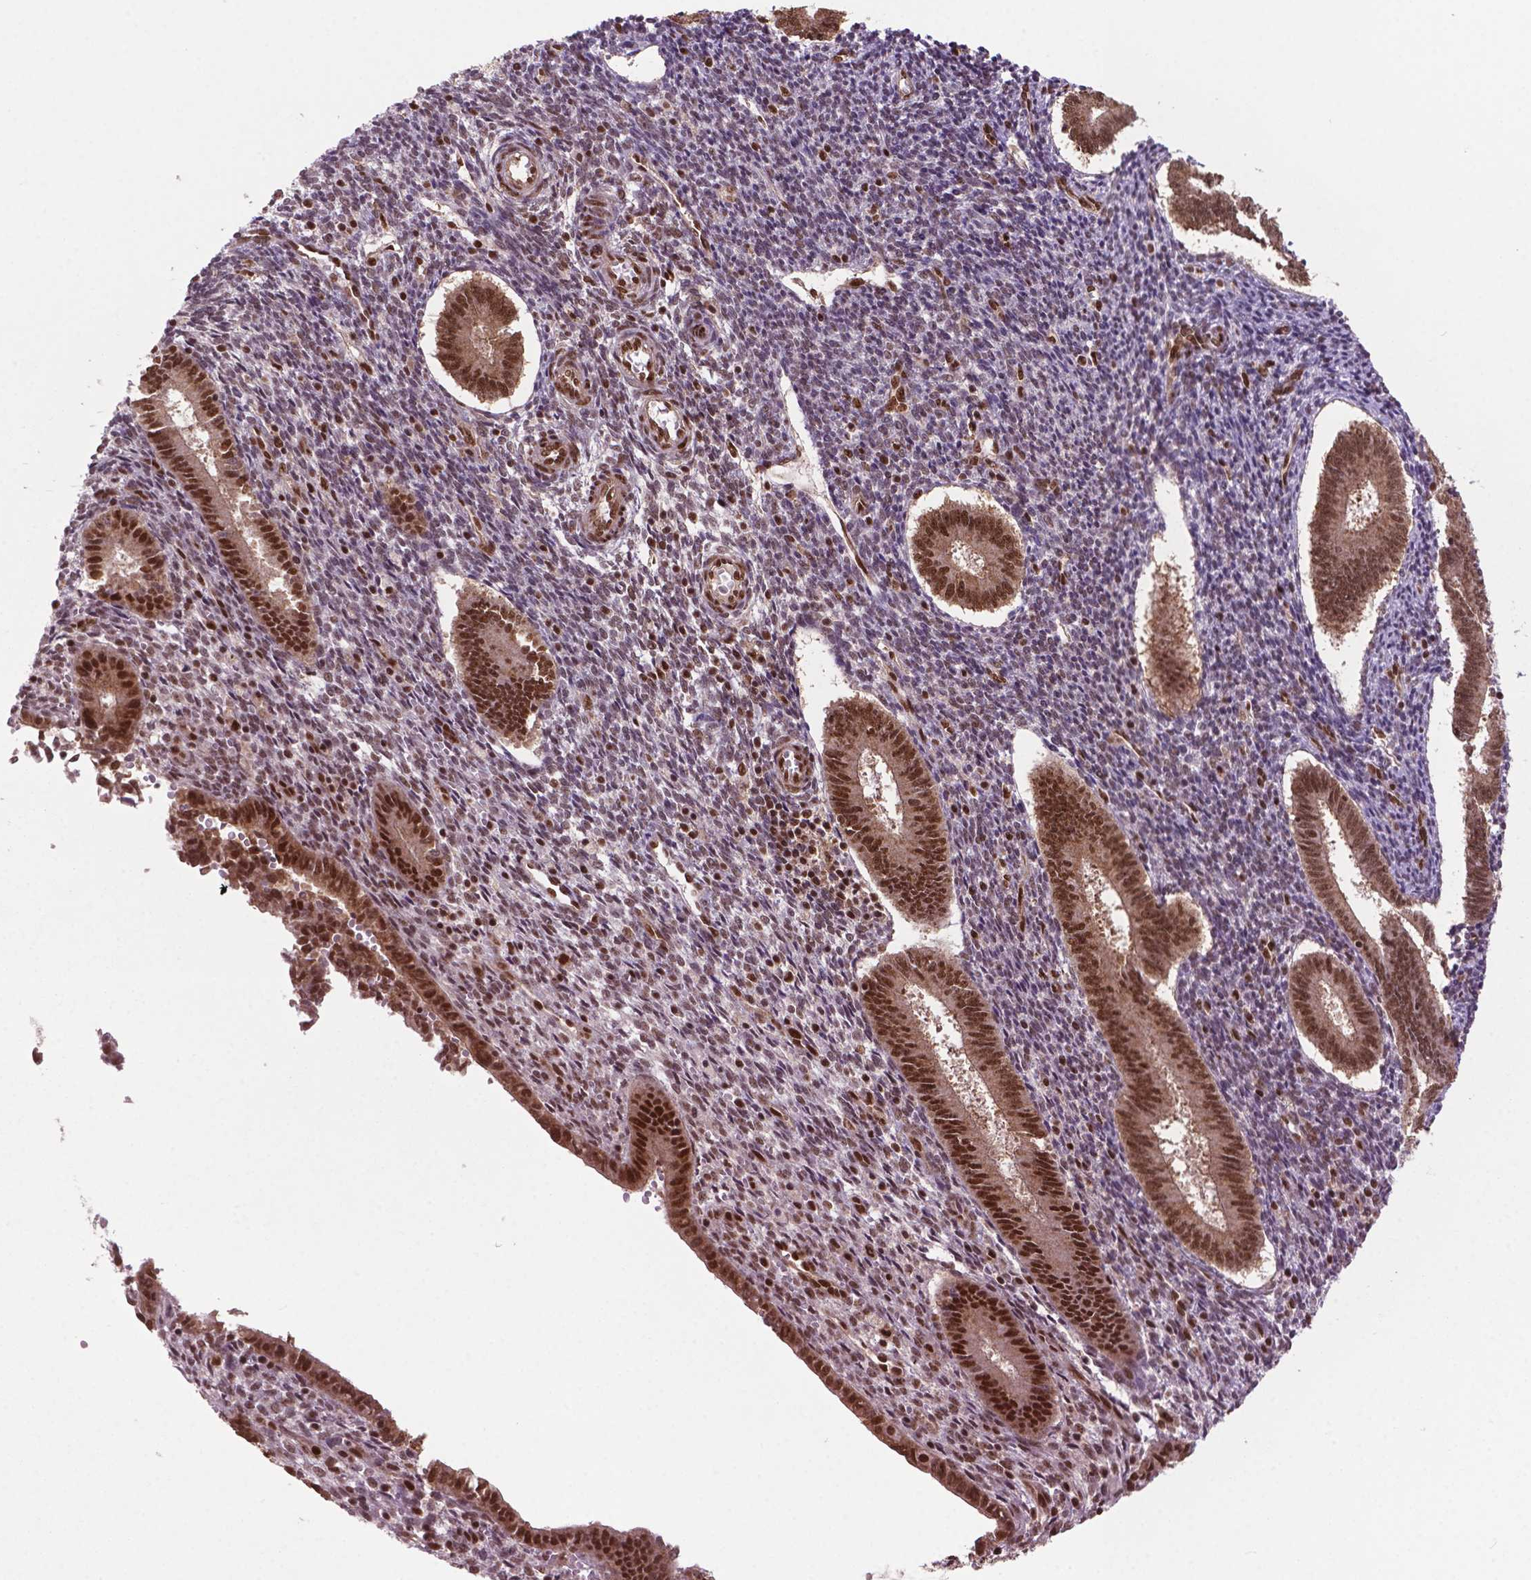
{"staining": {"intensity": "strong", "quantity": ">75%", "location": "nuclear"}, "tissue": "endometrium", "cell_type": "Cells in endometrial stroma", "image_type": "normal", "snomed": [{"axis": "morphology", "description": "Normal tissue, NOS"}, {"axis": "topography", "description": "Endometrium"}], "caption": "Immunohistochemistry (DAB) staining of normal endometrium displays strong nuclear protein positivity in about >75% of cells in endometrial stroma. The staining was performed using DAB (3,3'-diaminobenzidine) to visualize the protein expression in brown, while the nuclei were stained in blue with hematoxylin (Magnification: 20x).", "gene": "SIRT6", "patient": {"sex": "female", "age": 25}}